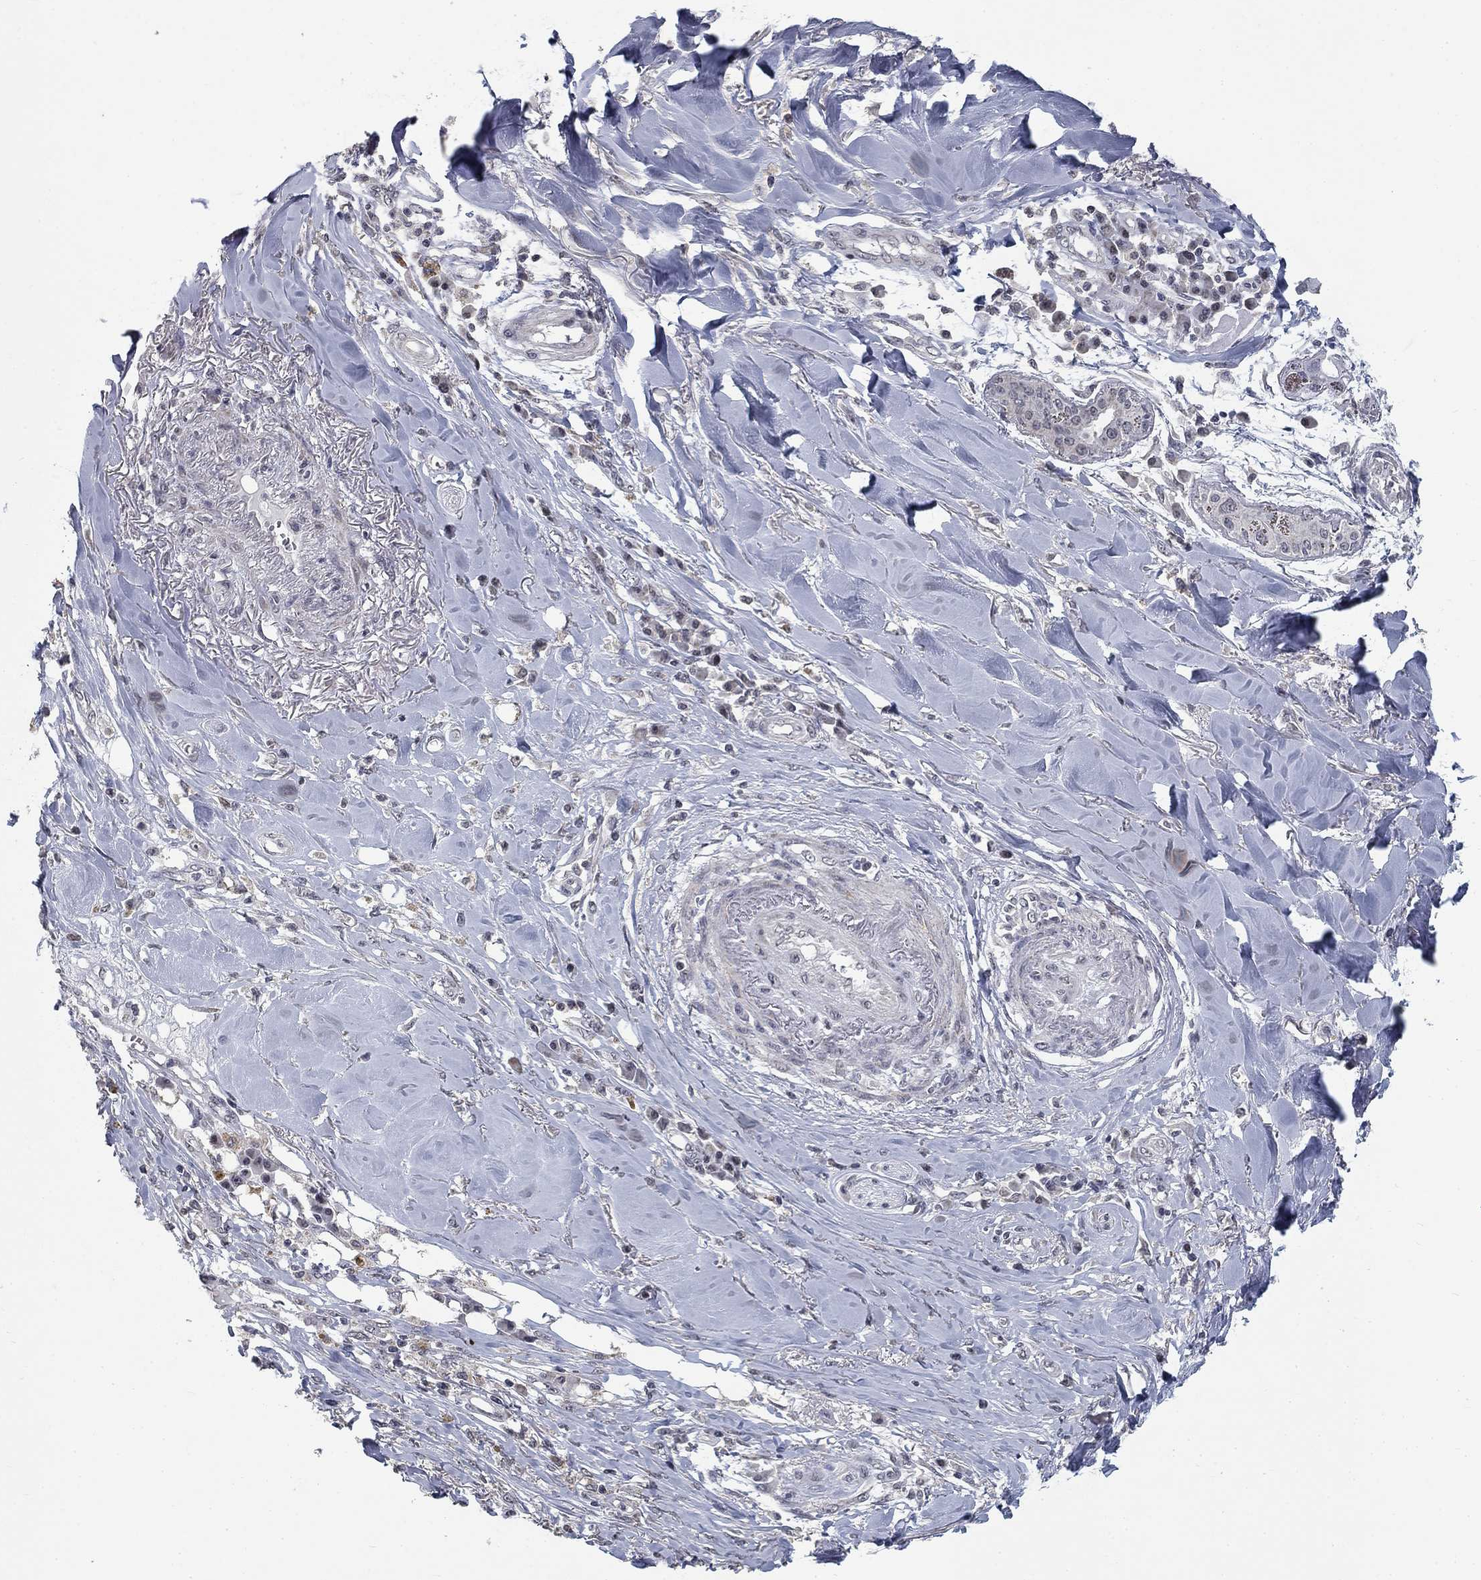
{"staining": {"intensity": "negative", "quantity": "none", "location": "none"}, "tissue": "skin cancer", "cell_type": "Tumor cells", "image_type": "cancer", "snomed": [{"axis": "morphology", "description": "Squamous cell carcinoma, NOS"}, {"axis": "topography", "description": "Skin"}], "caption": "Immunohistochemistry histopathology image of skin cancer stained for a protein (brown), which reveals no expression in tumor cells.", "gene": "SPATA33", "patient": {"sex": "male", "age": 82}}